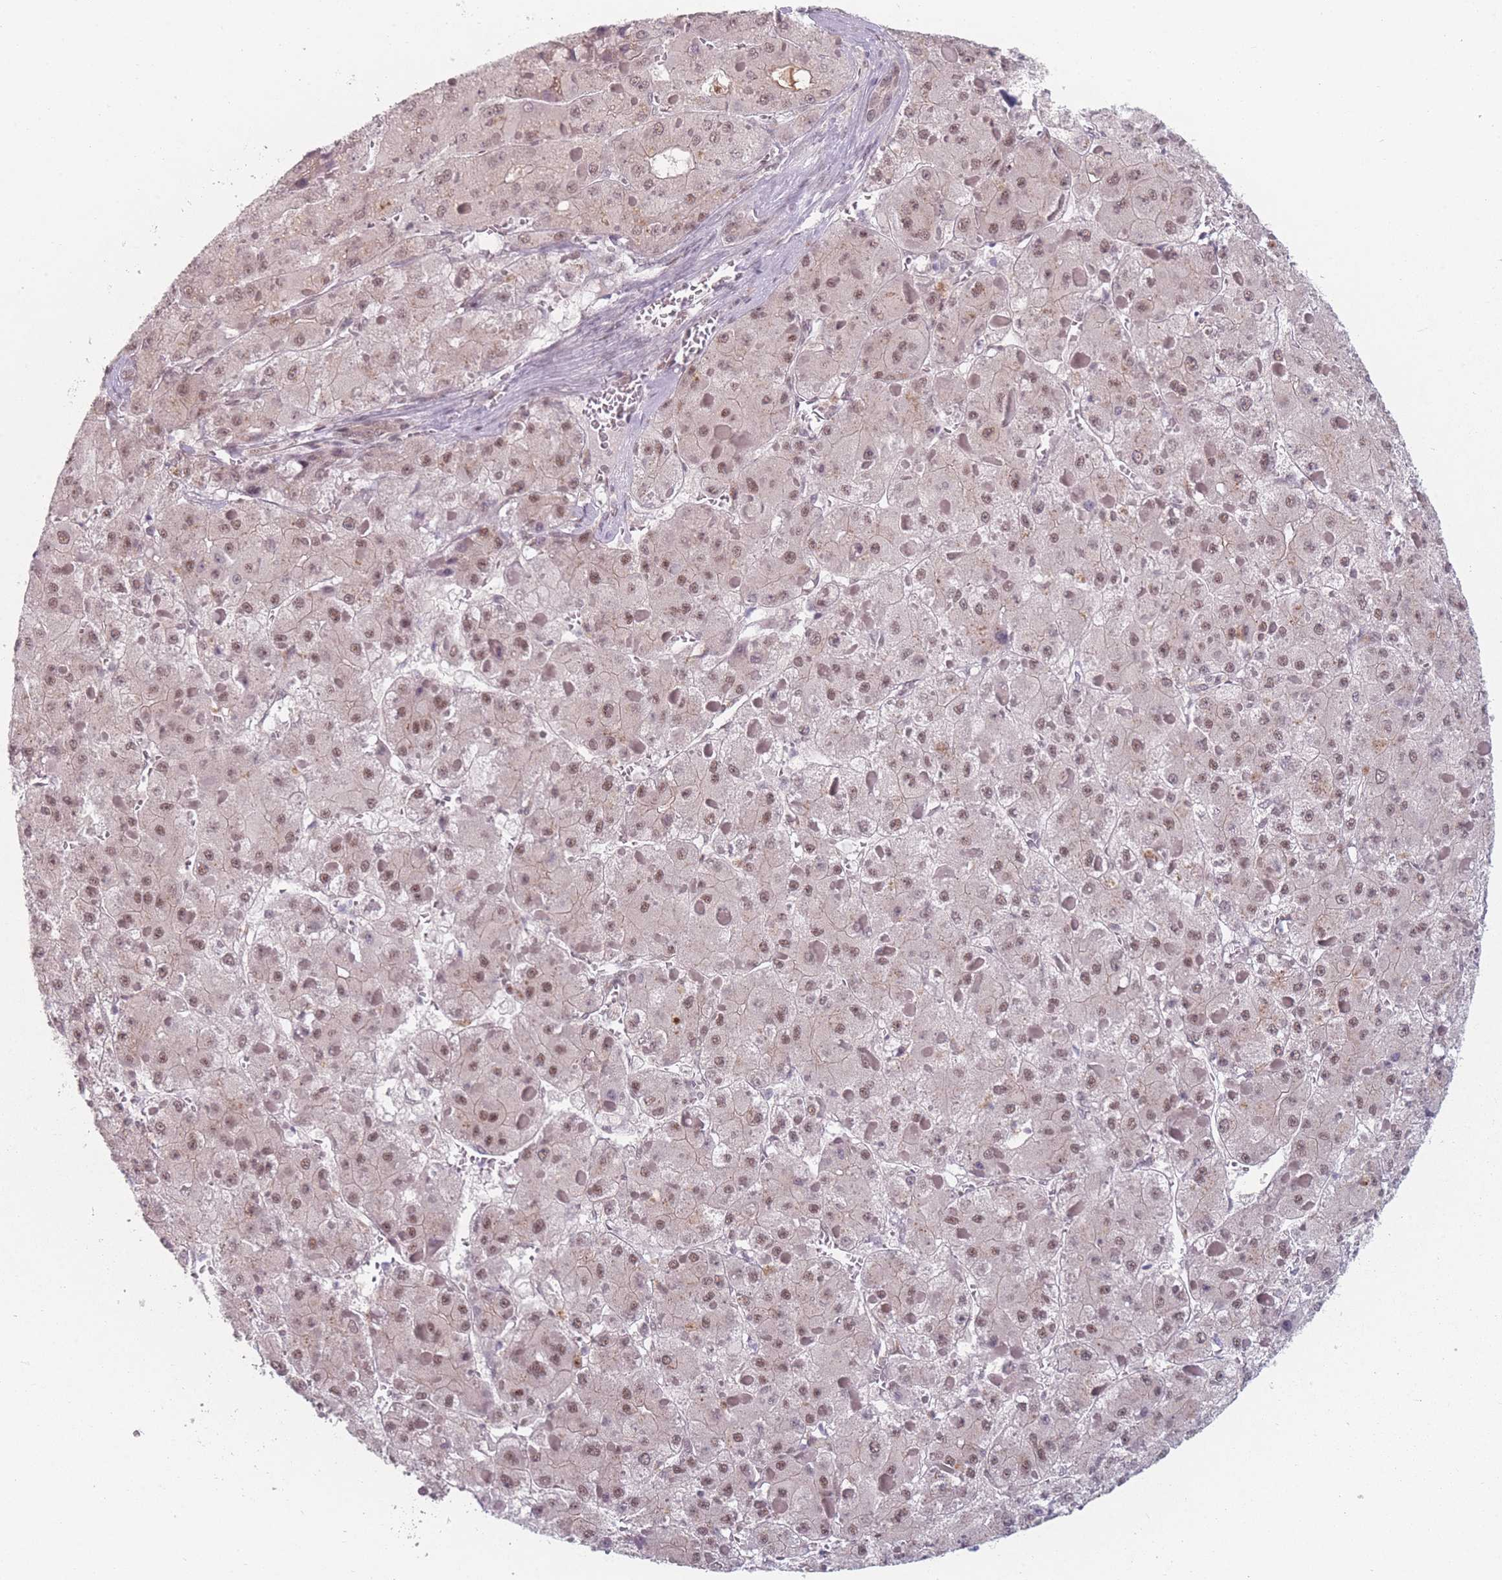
{"staining": {"intensity": "moderate", "quantity": ">75%", "location": "nuclear"}, "tissue": "liver cancer", "cell_type": "Tumor cells", "image_type": "cancer", "snomed": [{"axis": "morphology", "description": "Carcinoma, Hepatocellular, NOS"}, {"axis": "topography", "description": "Liver"}], "caption": "A high-resolution image shows immunohistochemistry staining of liver cancer, which exhibits moderate nuclear positivity in about >75% of tumor cells.", "gene": "ZC3H14", "patient": {"sex": "female", "age": 73}}